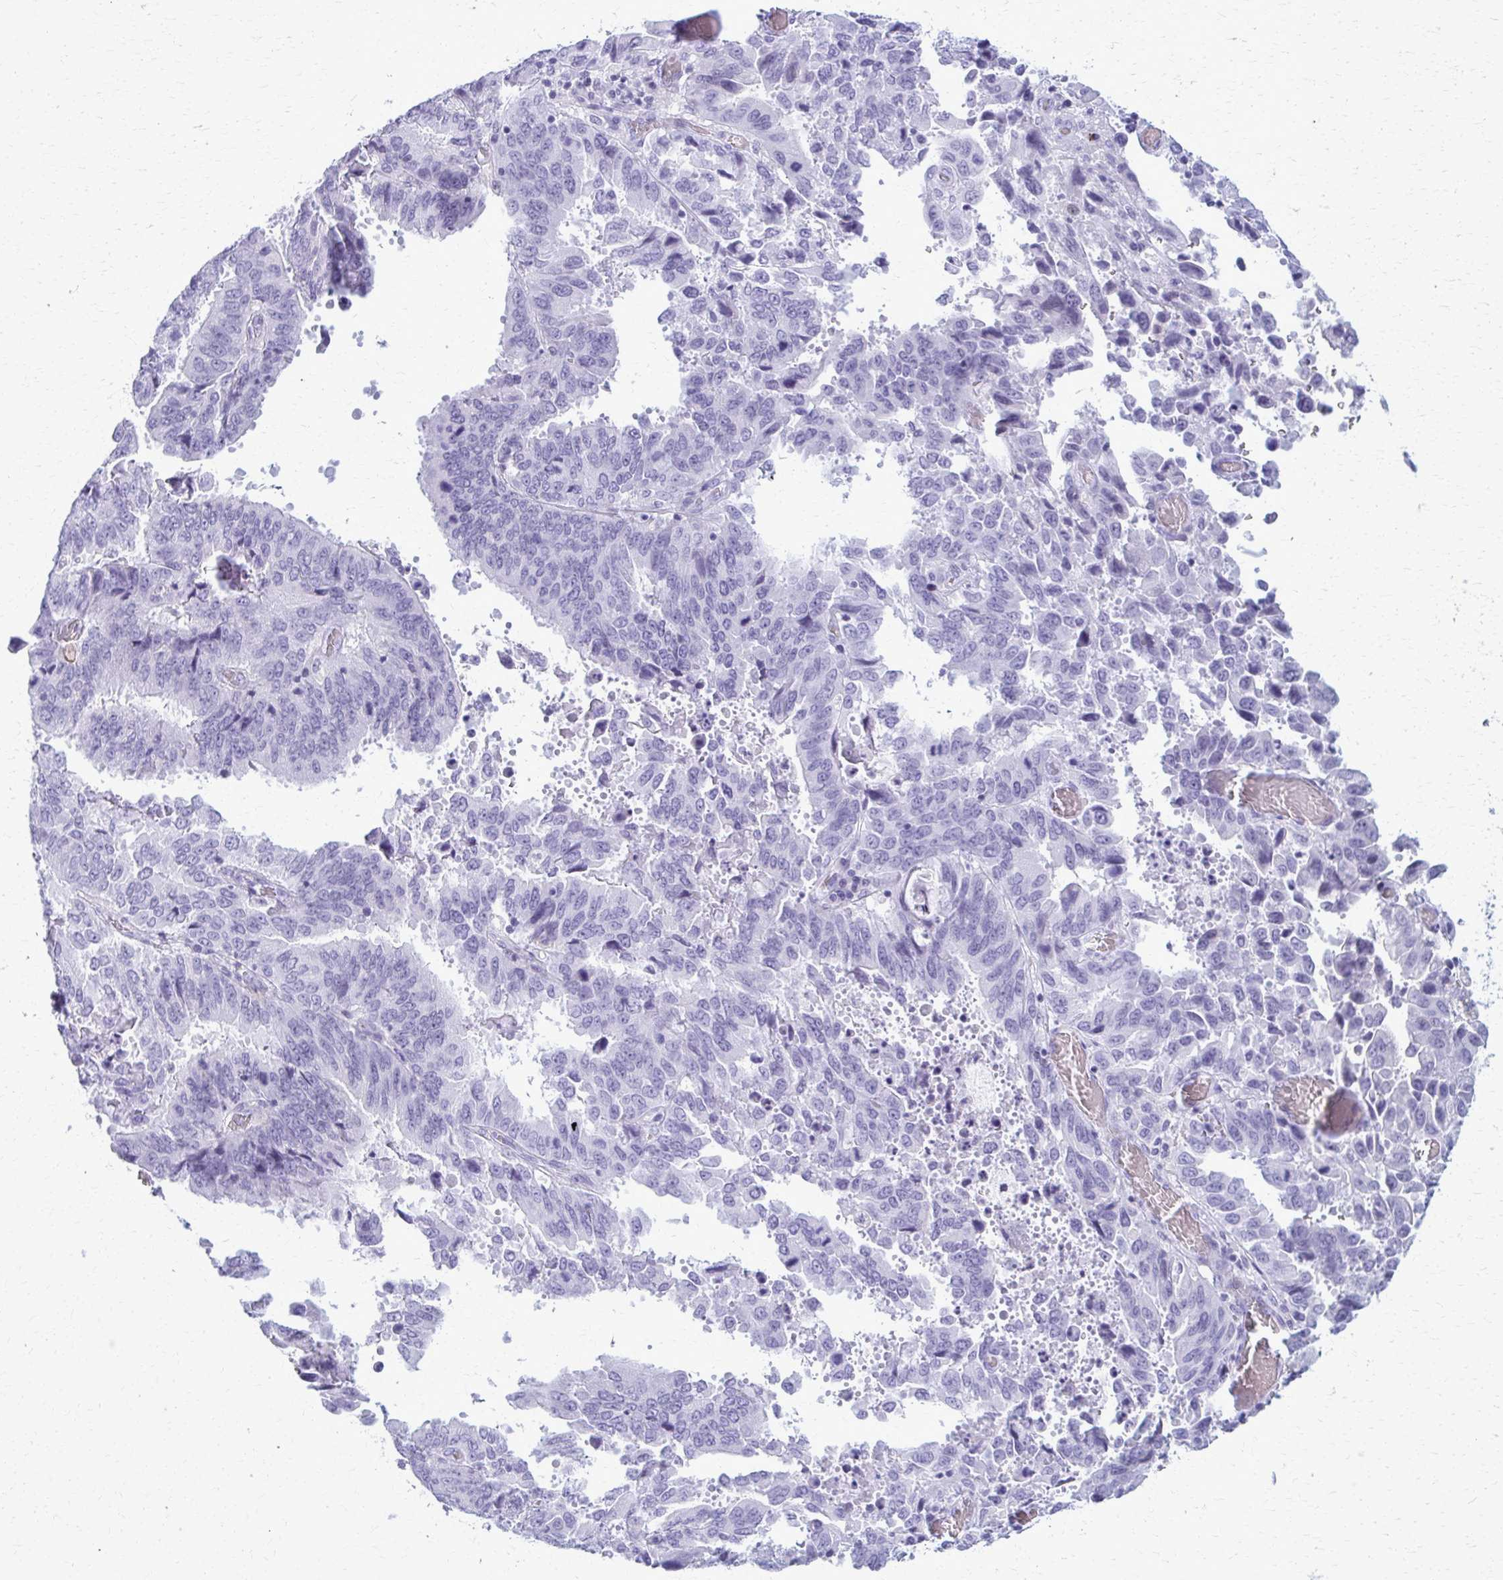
{"staining": {"intensity": "negative", "quantity": "none", "location": "none"}, "tissue": "stomach cancer", "cell_type": "Tumor cells", "image_type": "cancer", "snomed": [{"axis": "morphology", "description": "Adenocarcinoma, NOS"}, {"axis": "topography", "description": "Stomach, upper"}], "caption": "DAB immunohistochemical staining of adenocarcinoma (stomach) reveals no significant positivity in tumor cells.", "gene": "ACSM2B", "patient": {"sex": "male", "age": 74}}